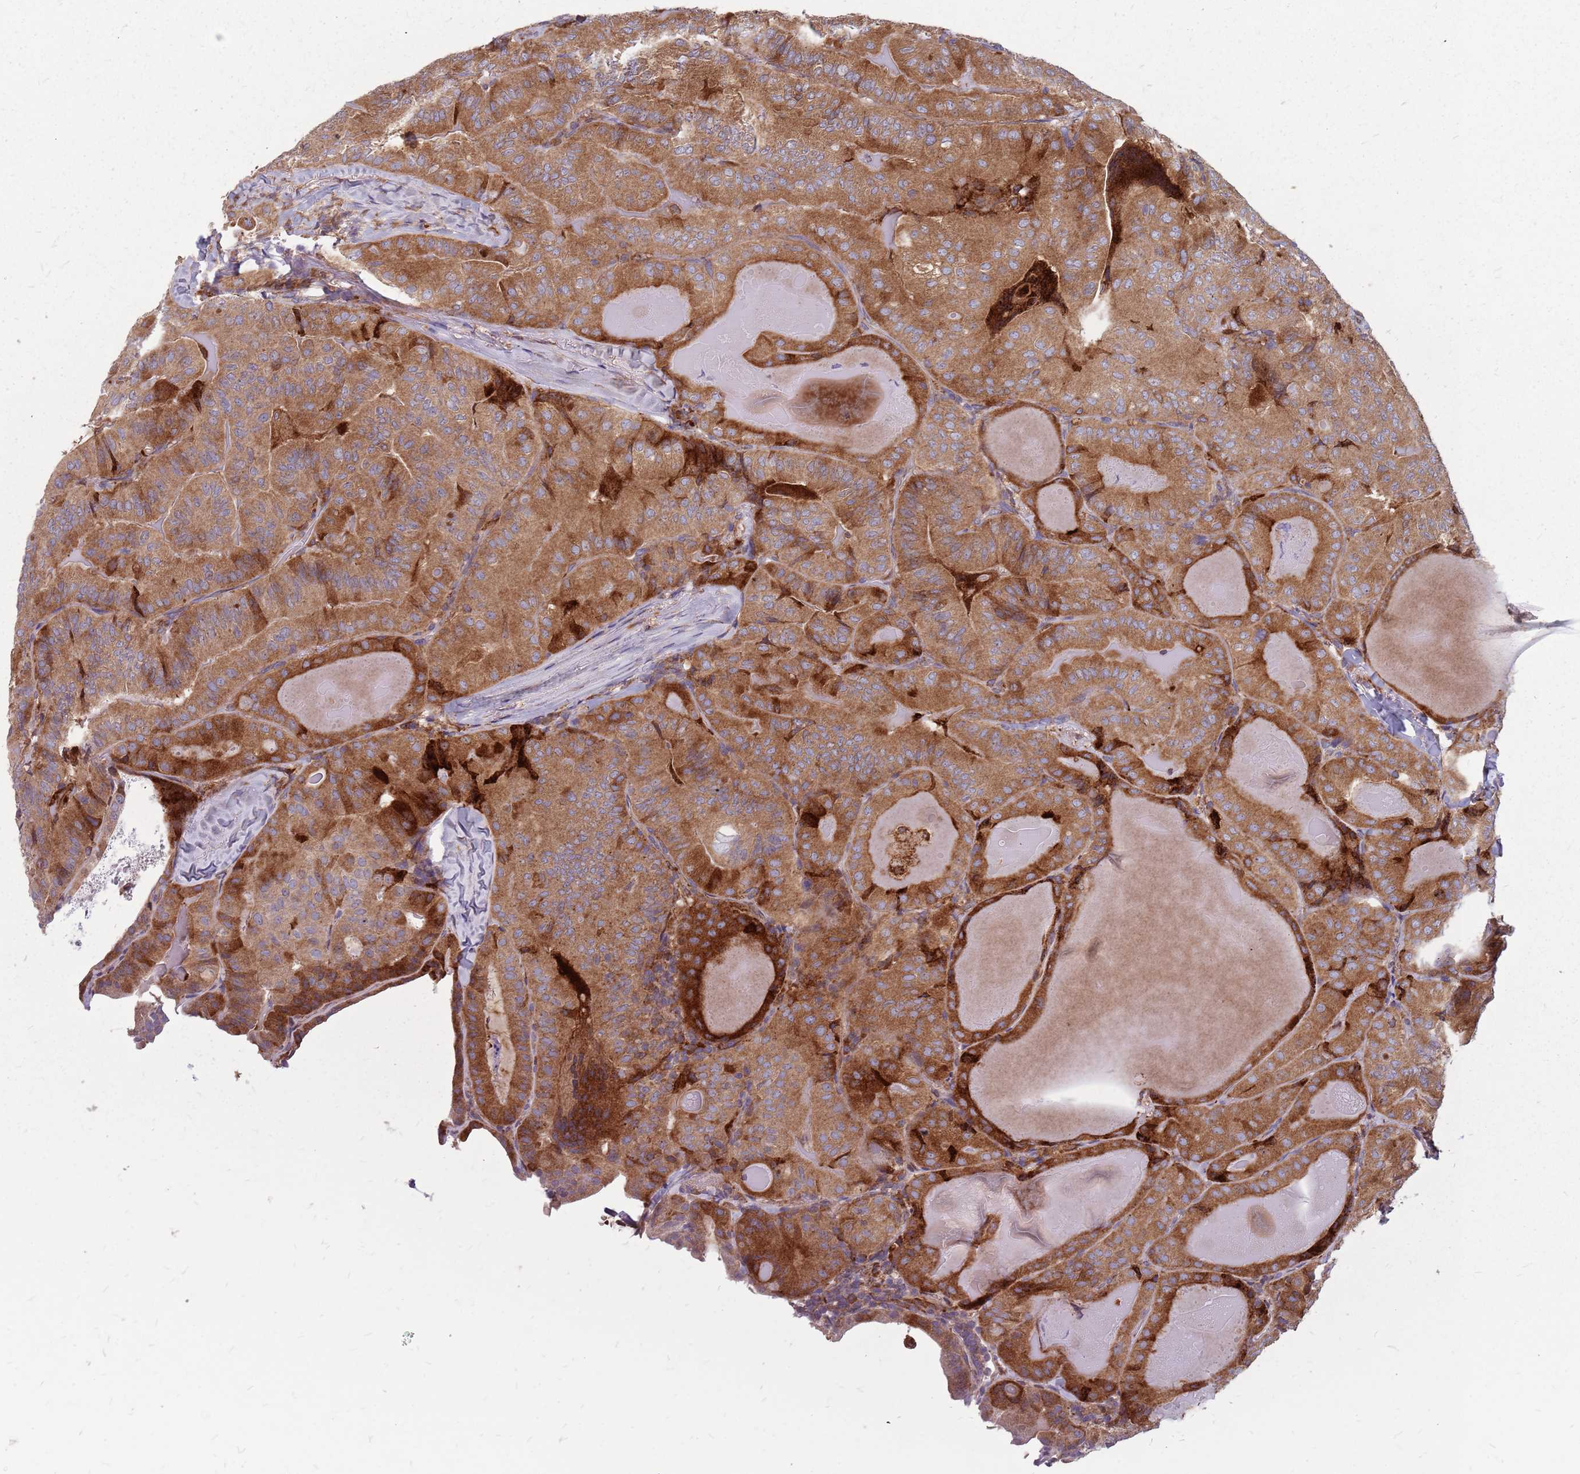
{"staining": {"intensity": "moderate", "quantity": ">75%", "location": "cytoplasmic/membranous"}, "tissue": "thyroid cancer", "cell_type": "Tumor cells", "image_type": "cancer", "snomed": [{"axis": "morphology", "description": "Papillary adenocarcinoma, NOS"}, {"axis": "topography", "description": "Thyroid gland"}], "caption": "IHC image of neoplastic tissue: thyroid cancer stained using IHC reveals medium levels of moderate protein expression localized specifically in the cytoplasmic/membranous of tumor cells, appearing as a cytoplasmic/membranous brown color.", "gene": "NME4", "patient": {"sex": "female", "age": 68}}